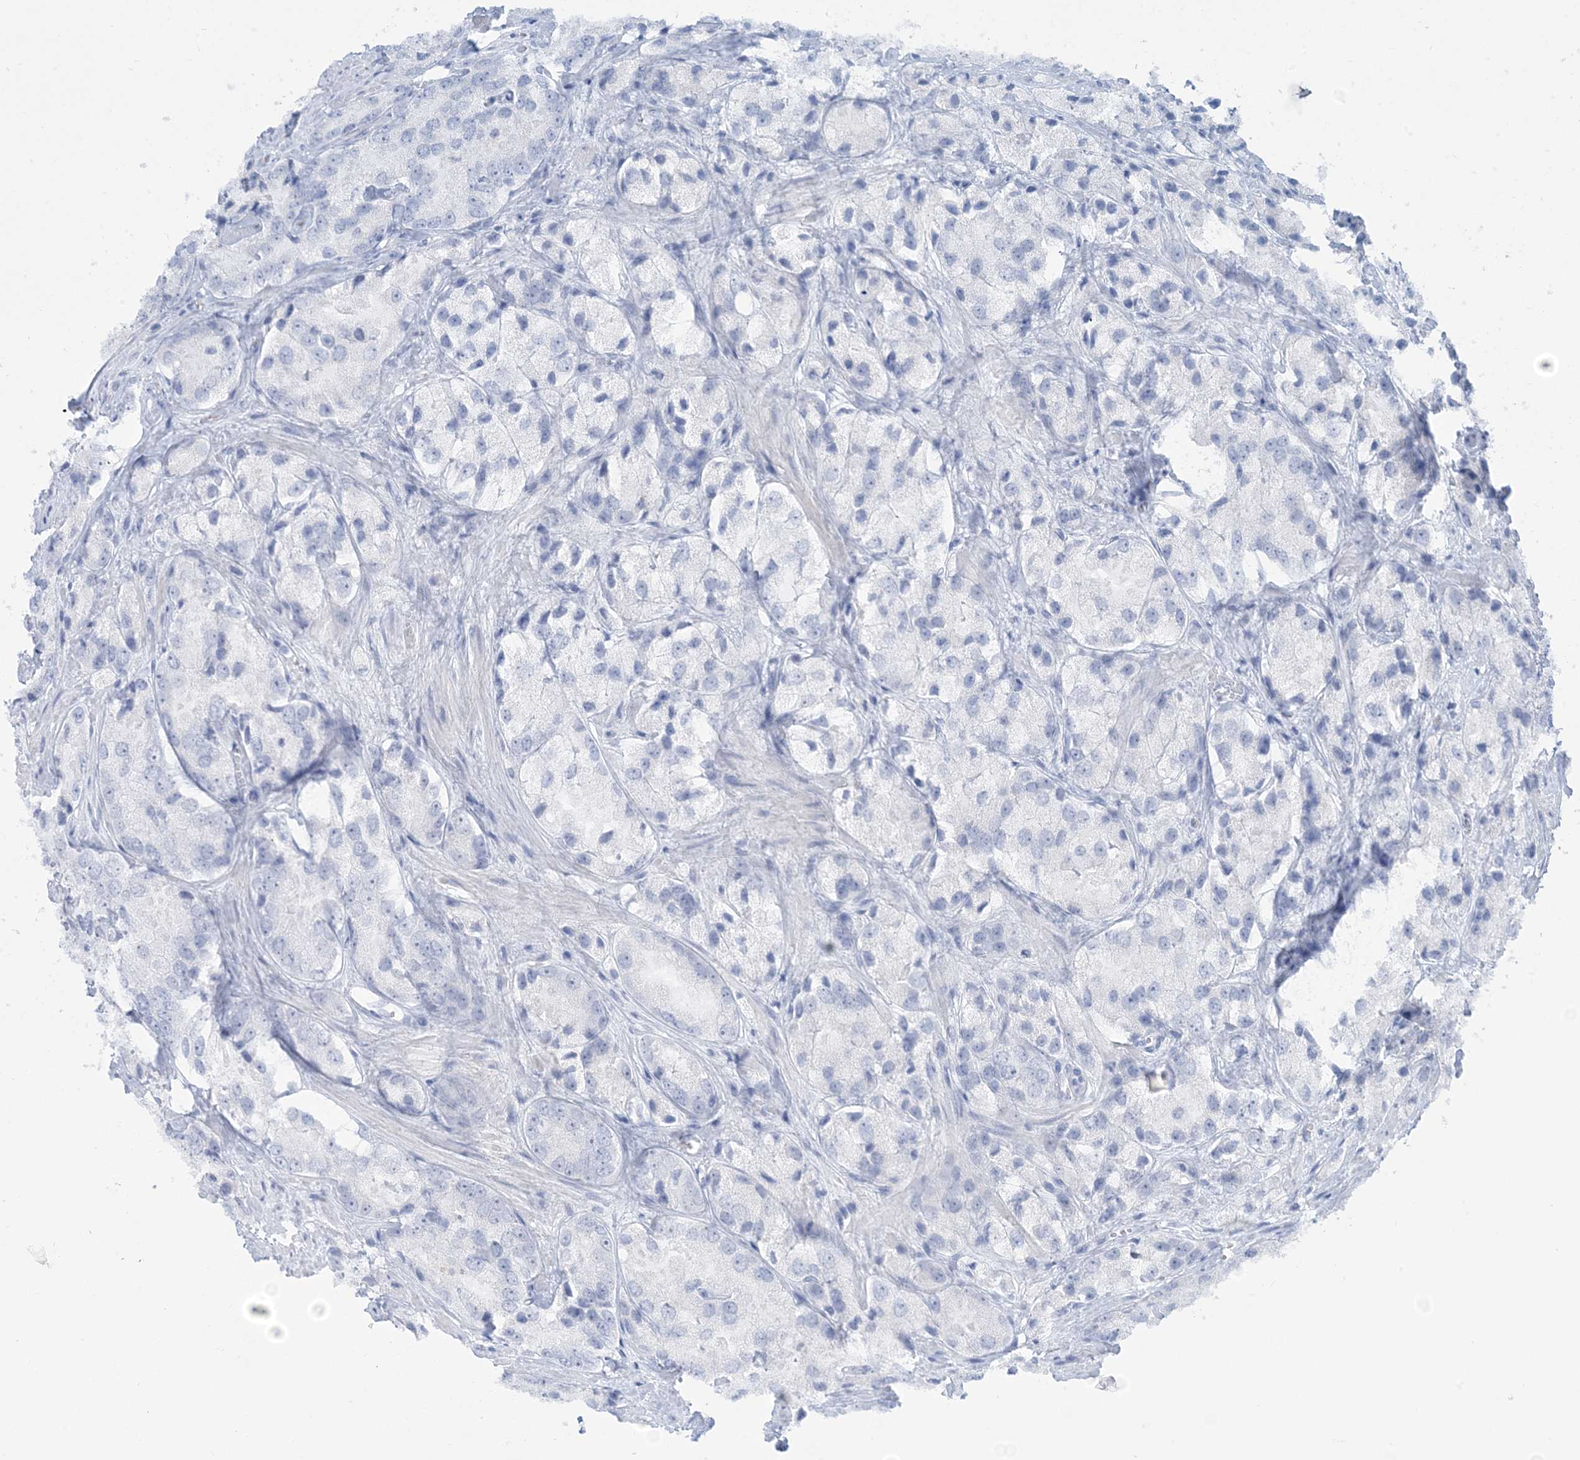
{"staining": {"intensity": "negative", "quantity": "none", "location": "none"}, "tissue": "prostate cancer", "cell_type": "Tumor cells", "image_type": "cancer", "snomed": [{"axis": "morphology", "description": "Adenocarcinoma, High grade"}, {"axis": "topography", "description": "Prostate"}], "caption": "A micrograph of human adenocarcinoma (high-grade) (prostate) is negative for staining in tumor cells.", "gene": "AGXT", "patient": {"sex": "male", "age": 66}}